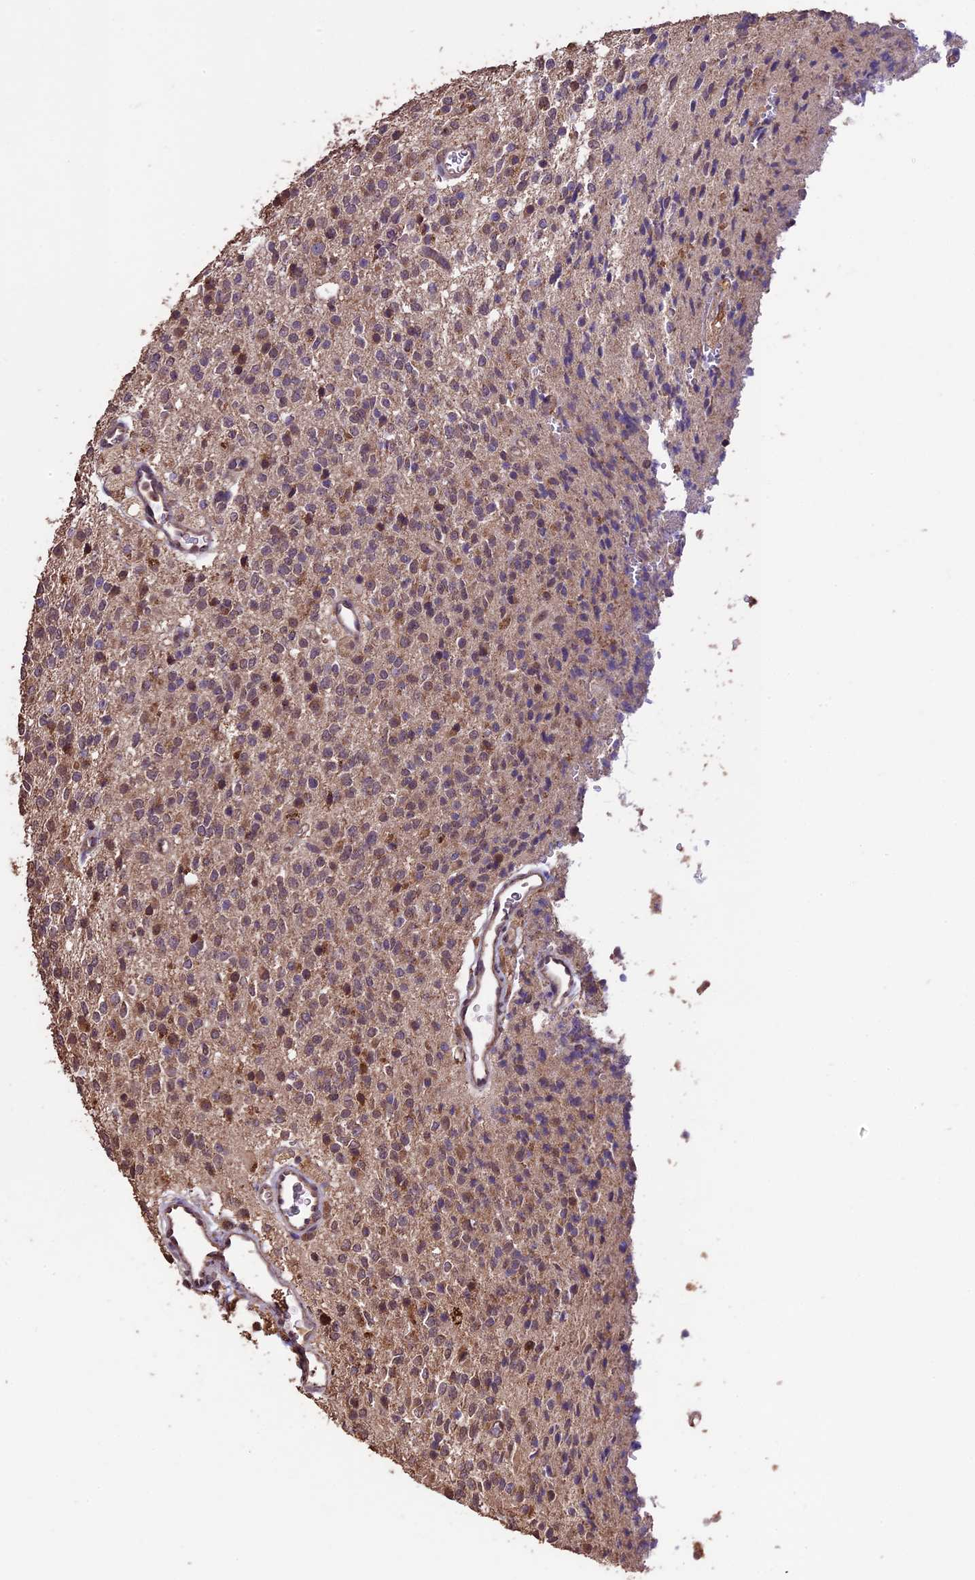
{"staining": {"intensity": "weak", "quantity": "25%-75%", "location": "cytoplasmic/membranous"}, "tissue": "glioma", "cell_type": "Tumor cells", "image_type": "cancer", "snomed": [{"axis": "morphology", "description": "Glioma, malignant, High grade"}, {"axis": "topography", "description": "Brain"}], "caption": "High-power microscopy captured an immunohistochemistry (IHC) histopathology image of high-grade glioma (malignant), revealing weak cytoplasmic/membranous expression in about 25%-75% of tumor cells. (DAB IHC with brightfield microscopy, high magnification).", "gene": "DIS3L", "patient": {"sex": "male", "age": 34}}